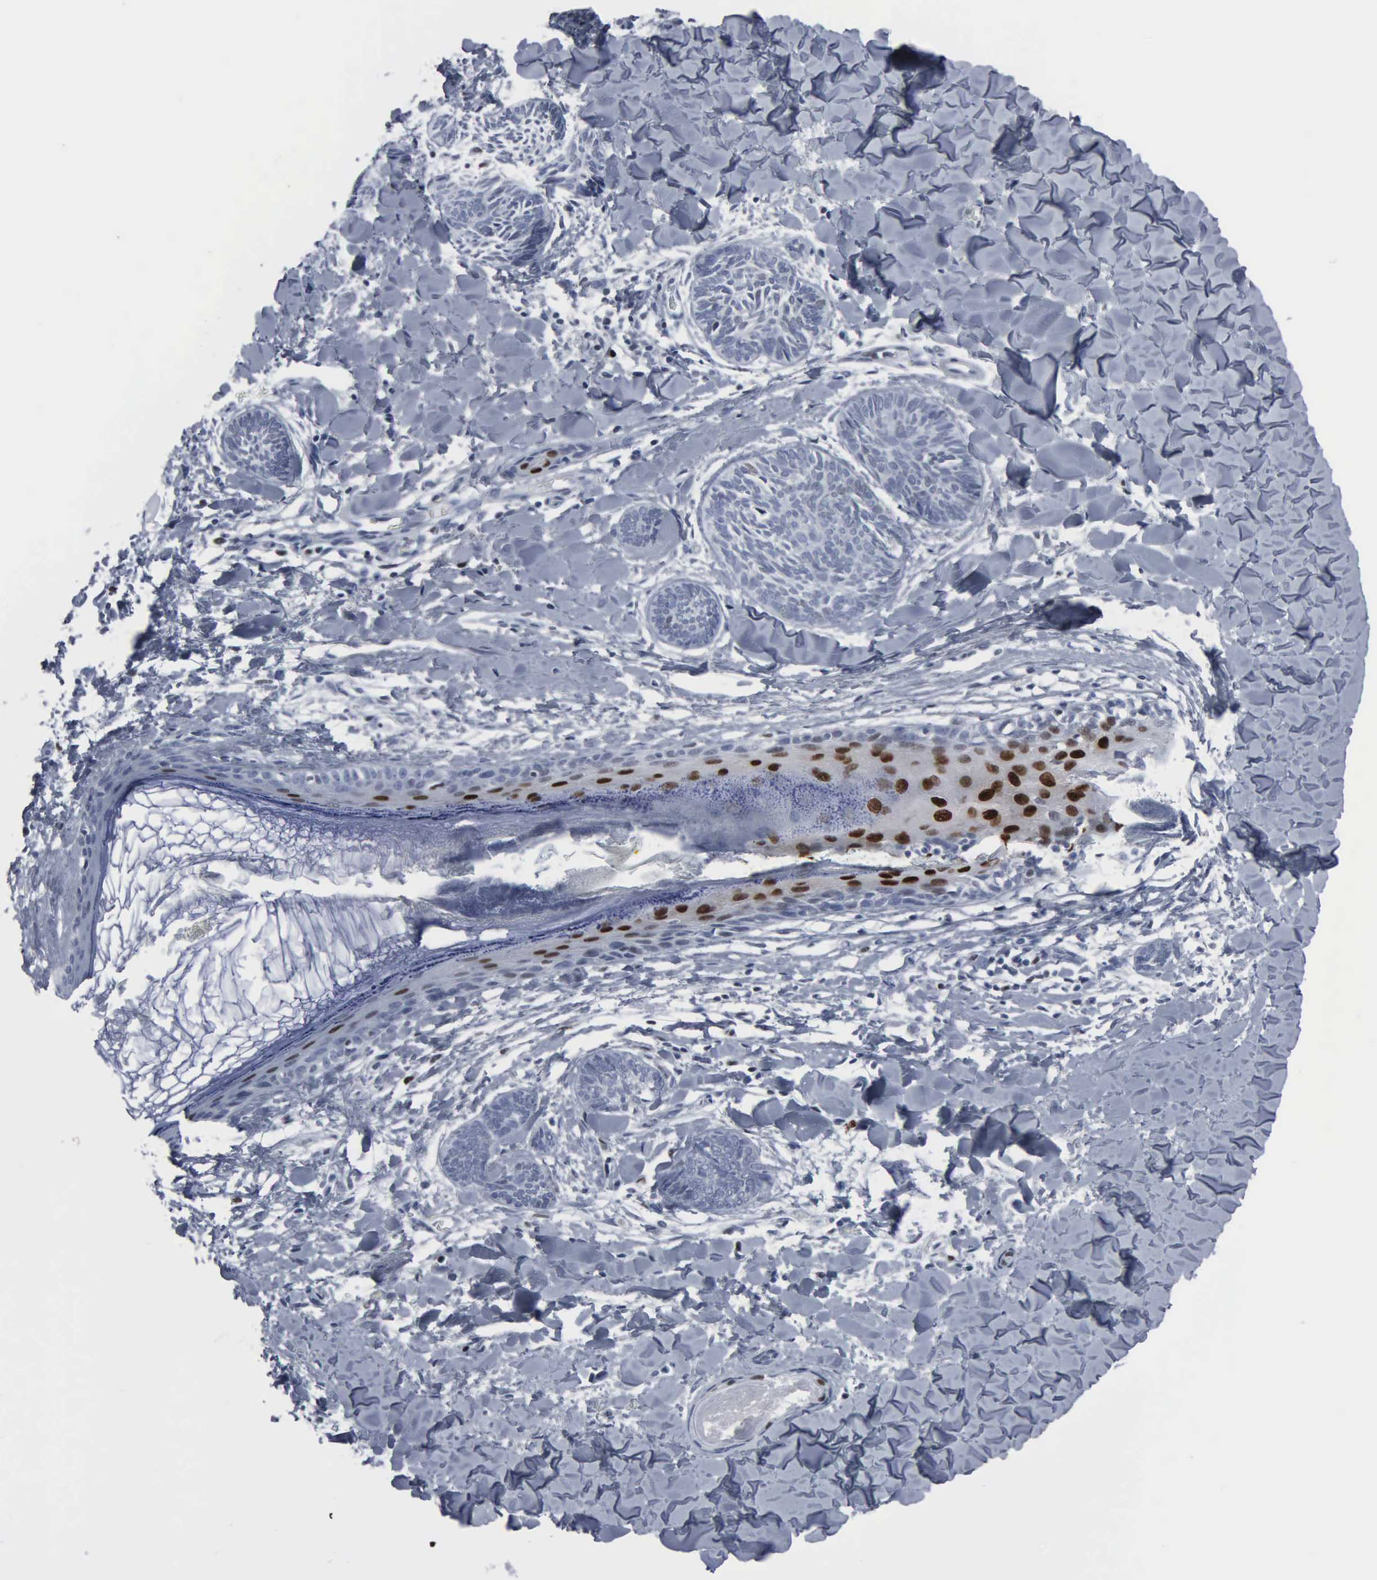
{"staining": {"intensity": "negative", "quantity": "none", "location": "none"}, "tissue": "skin cancer", "cell_type": "Tumor cells", "image_type": "cancer", "snomed": [{"axis": "morphology", "description": "Basal cell carcinoma"}, {"axis": "topography", "description": "Skin"}], "caption": "Immunohistochemical staining of human basal cell carcinoma (skin) shows no significant positivity in tumor cells. (Stains: DAB (3,3'-diaminobenzidine) IHC with hematoxylin counter stain, Microscopy: brightfield microscopy at high magnification).", "gene": "CCND3", "patient": {"sex": "female", "age": 81}}